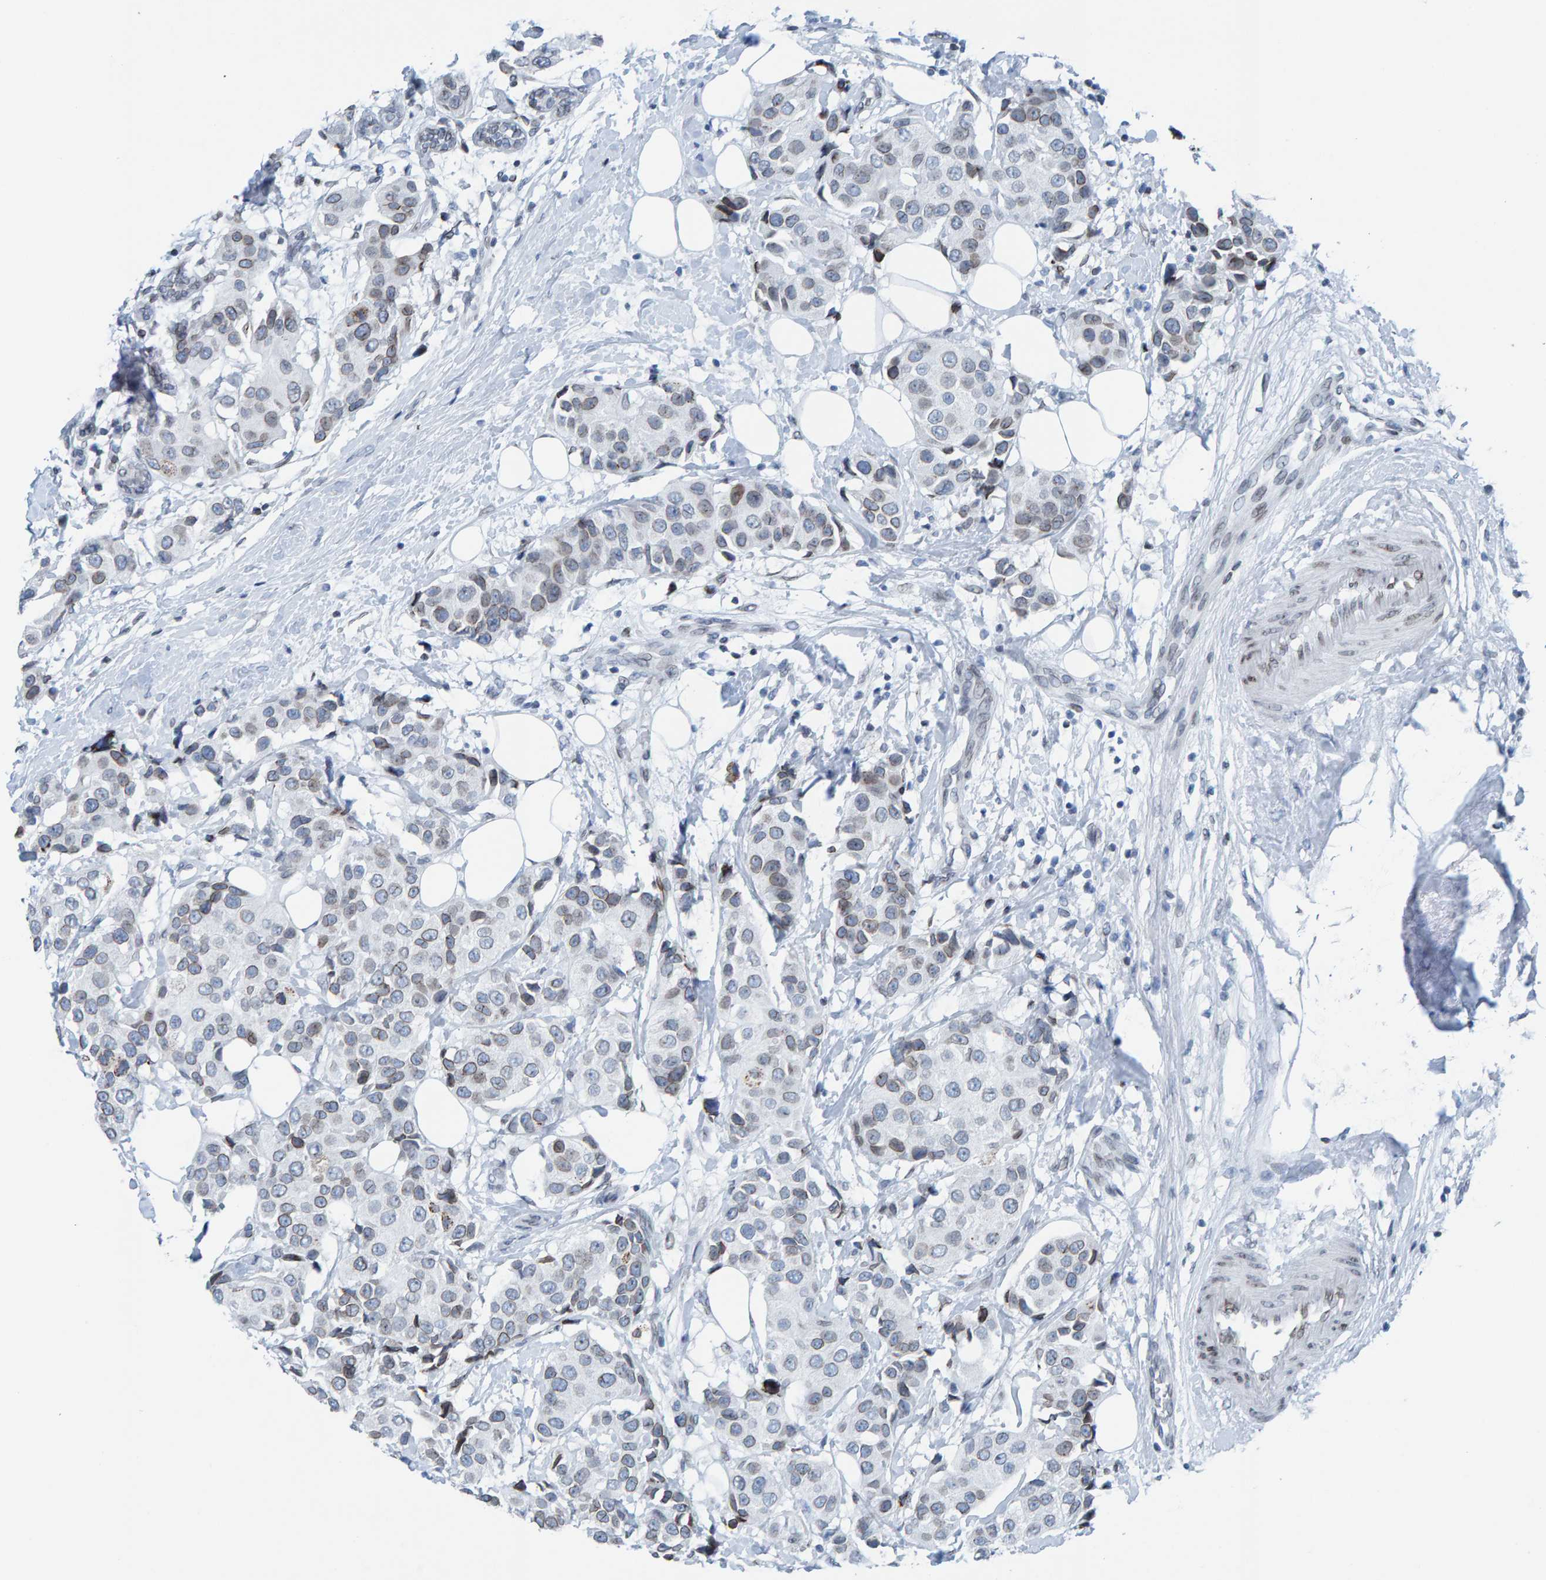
{"staining": {"intensity": "weak", "quantity": "25%-75%", "location": "cytoplasmic/membranous,nuclear"}, "tissue": "breast cancer", "cell_type": "Tumor cells", "image_type": "cancer", "snomed": [{"axis": "morphology", "description": "Normal tissue, NOS"}, {"axis": "morphology", "description": "Duct carcinoma"}, {"axis": "topography", "description": "Breast"}], "caption": "Immunohistochemistry (IHC) image of breast intraductal carcinoma stained for a protein (brown), which shows low levels of weak cytoplasmic/membranous and nuclear expression in approximately 25%-75% of tumor cells.", "gene": "LMNB2", "patient": {"sex": "female", "age": 39}}